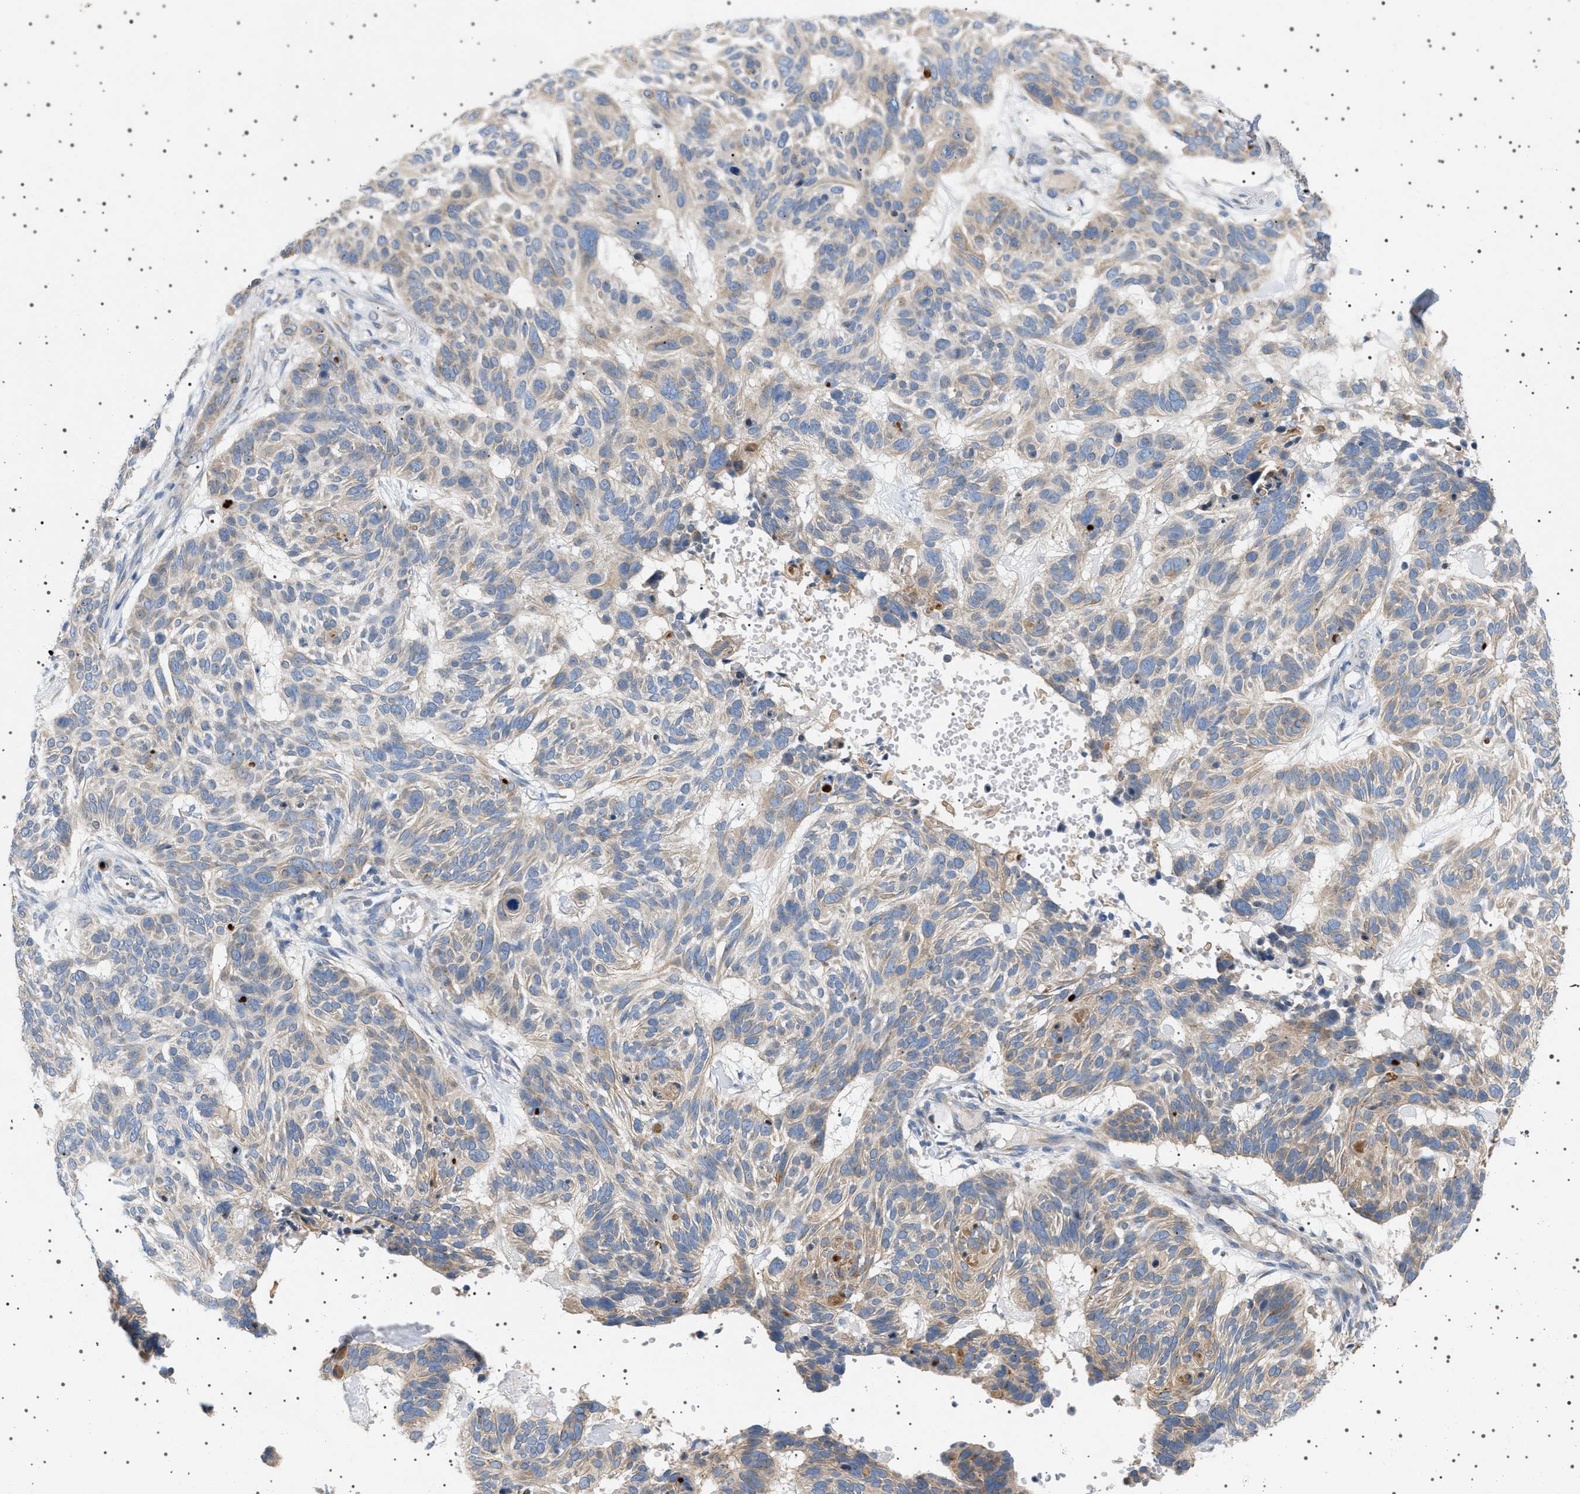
{"staining": {"intensity": "weak", "quantity": "25%-75%", "location": "cytoplasmic/membranous"}, "tissue": "skin cancer", "cell_type": "Tumor cells", "image_type": "cancer", "snomed": [{"axis": "morphology", "description": "Basal cell carcinoma"}, {"axis": "topography", "description": "Skin"}], "caption": "Protein expression analysis of skin cancer shows weak cytoplasmic/membranous positivity in about 25%-75% of tumor cells.", "gene": "ADCY10", "patient": {"sex": "male", "age": 85}}